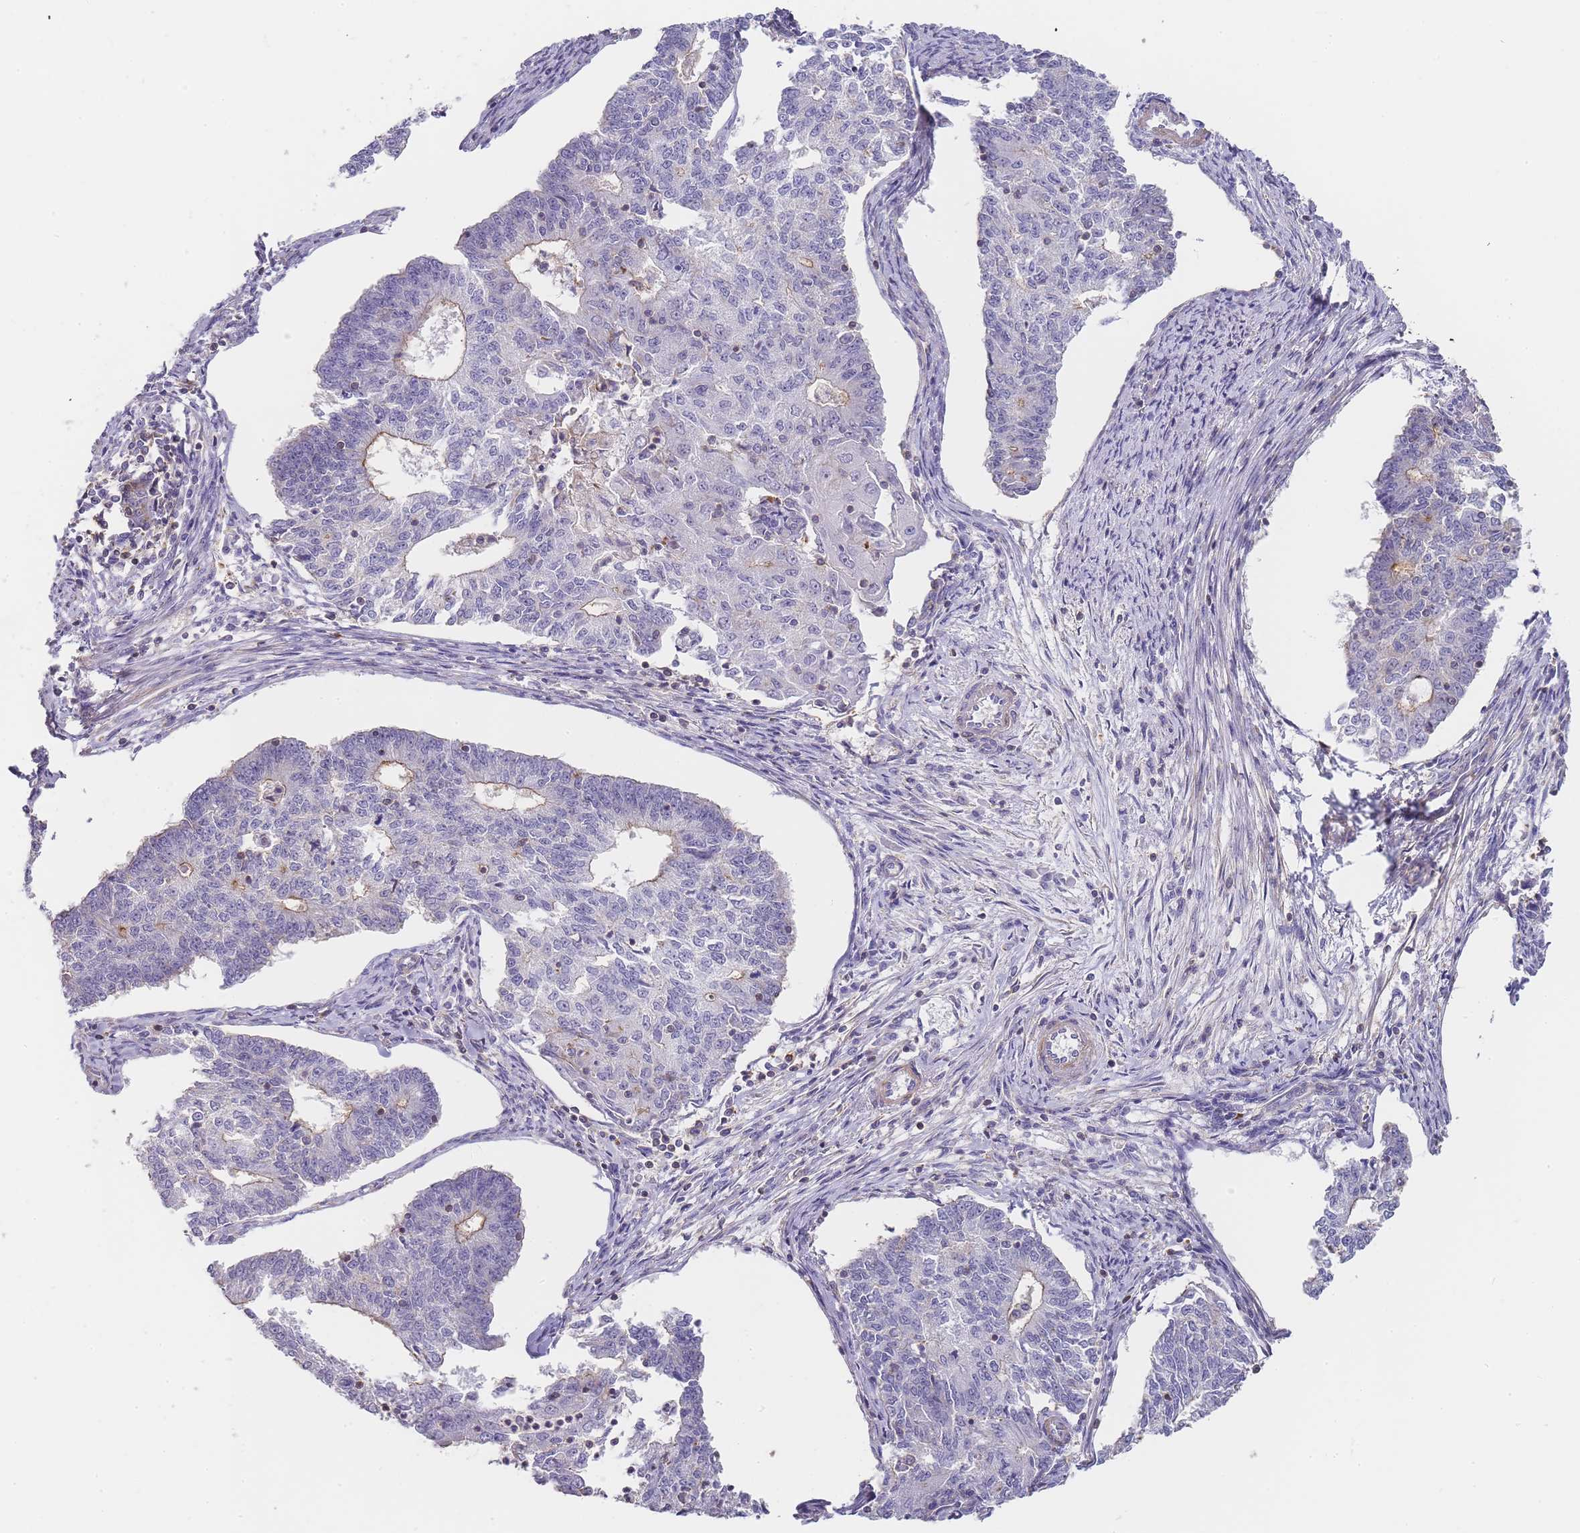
{"staining": {"intensity": "weak", "quantity": "<25%", "location": "cytoplasmic/membranous"}, "tissue": "endometrial cancer", "cell_type": "Tumor cells", "image_type": "cancer", "snomed": [{"axis": "morphology", "description": "Adenocarcinoma, NOS"}, {"axis": "topography", "description": "Endometrium"}], "caption": "Adenocarcinoma (endometrial) was stained to show a protein in brown. There is no significant expression in tumor cells. (DAB (3,3'-diaminobenzidine) IHC visualized using brightfield microscopy, high magnification).", "gene": "NOP14", "patient": {"sex": "female", "age": 56}}